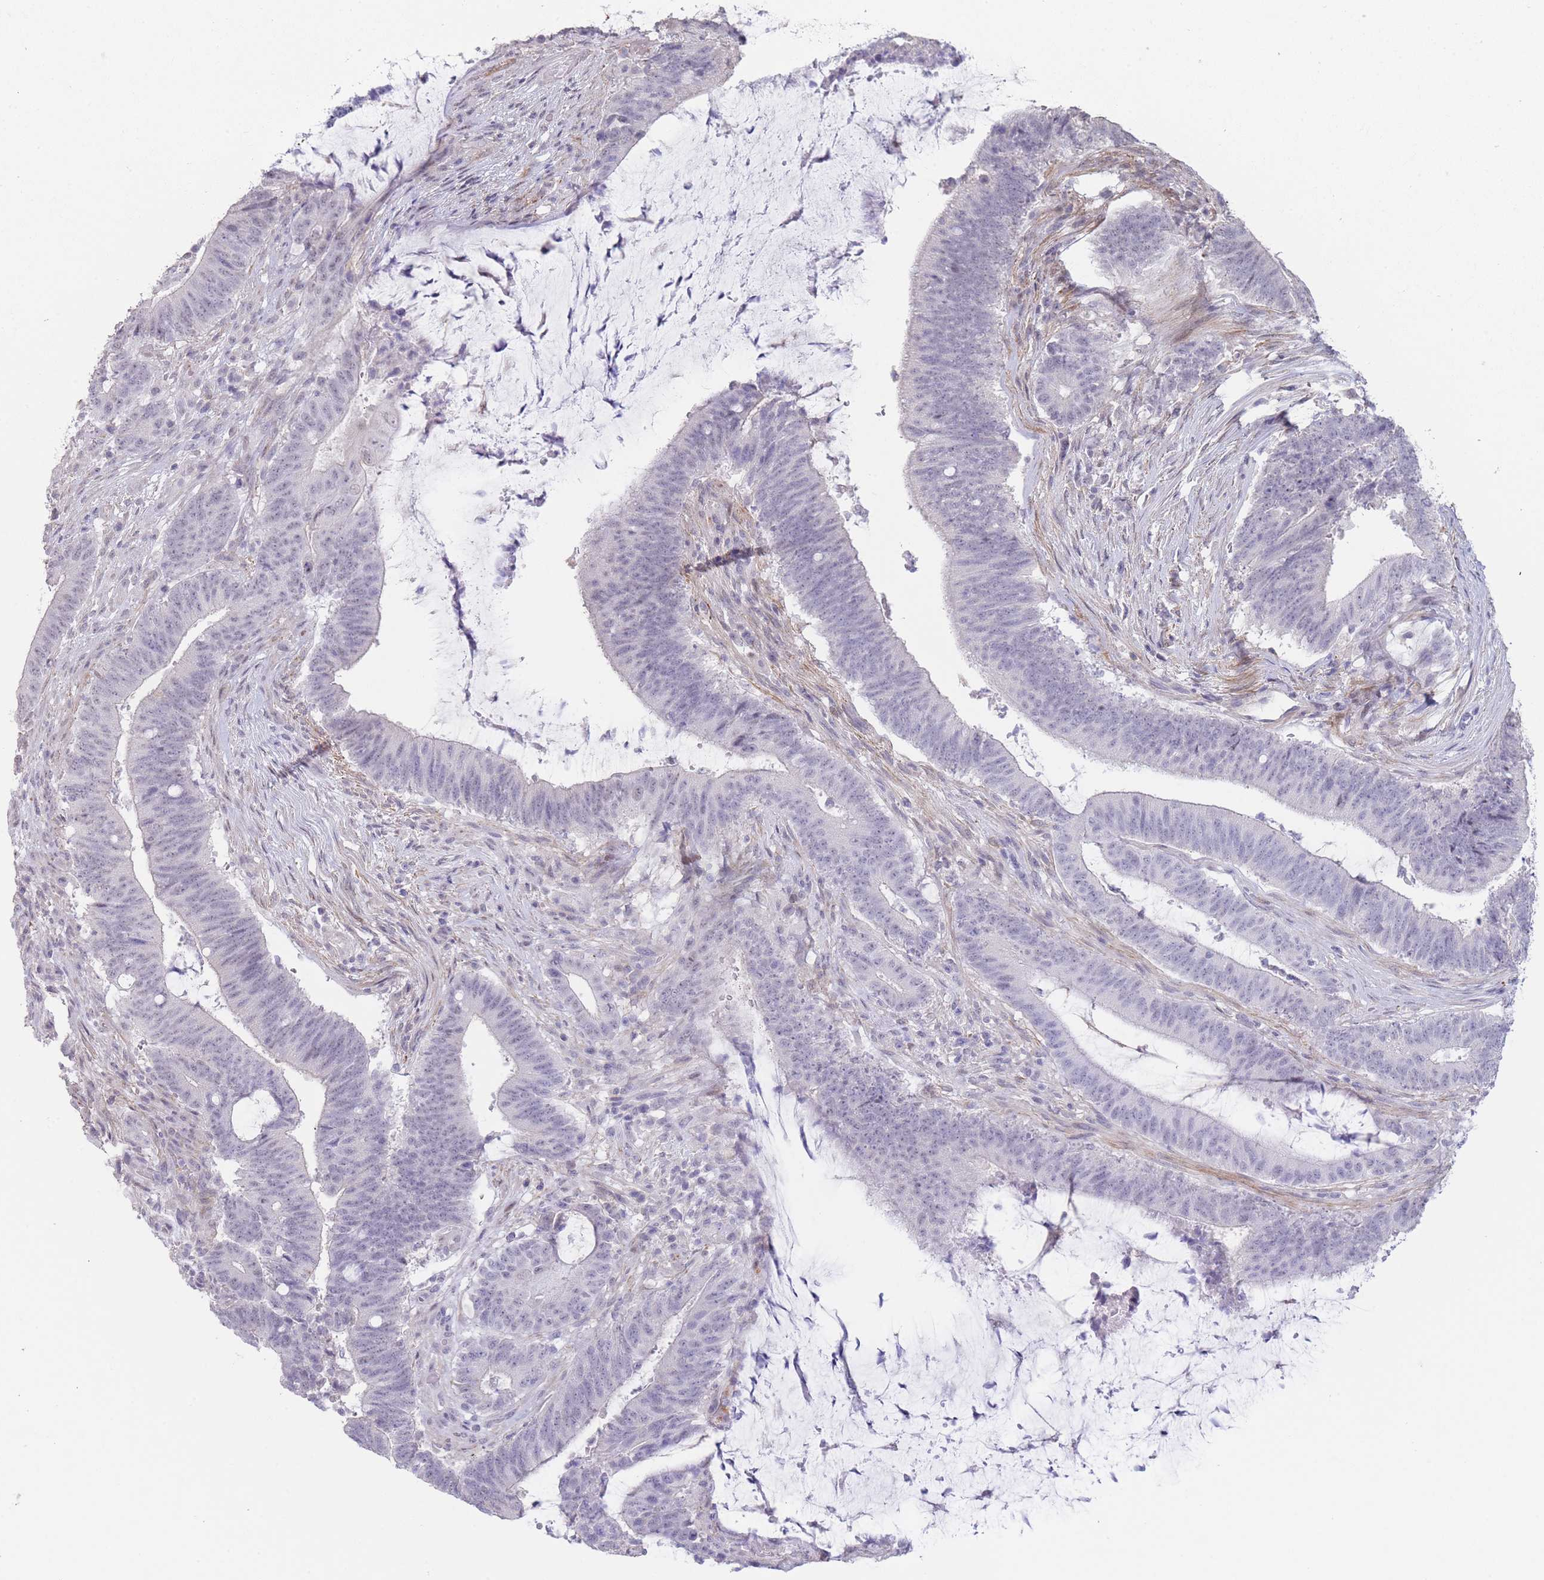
{"staining": {"intensity": "negative", "quantity": "none", "location": "none"}, "tissue": "colorectal cancer", "cell_type": "Tumor cells", "image_type": "cancer", "snomed": [{"axis": "morphology", "description": "Adenocarcinoma, NOS"}, {"axis": "topography", "description": "Colon"}], "caption": "Immunohistochemistry photomicrograph of colorectal adenocarcinoma stained for a protein (brown), which displays no staining in tumor cells. Nuclei are stained in blue.", "gene": "ASAP3", "patient": {"sex": "female", "age": 43}}